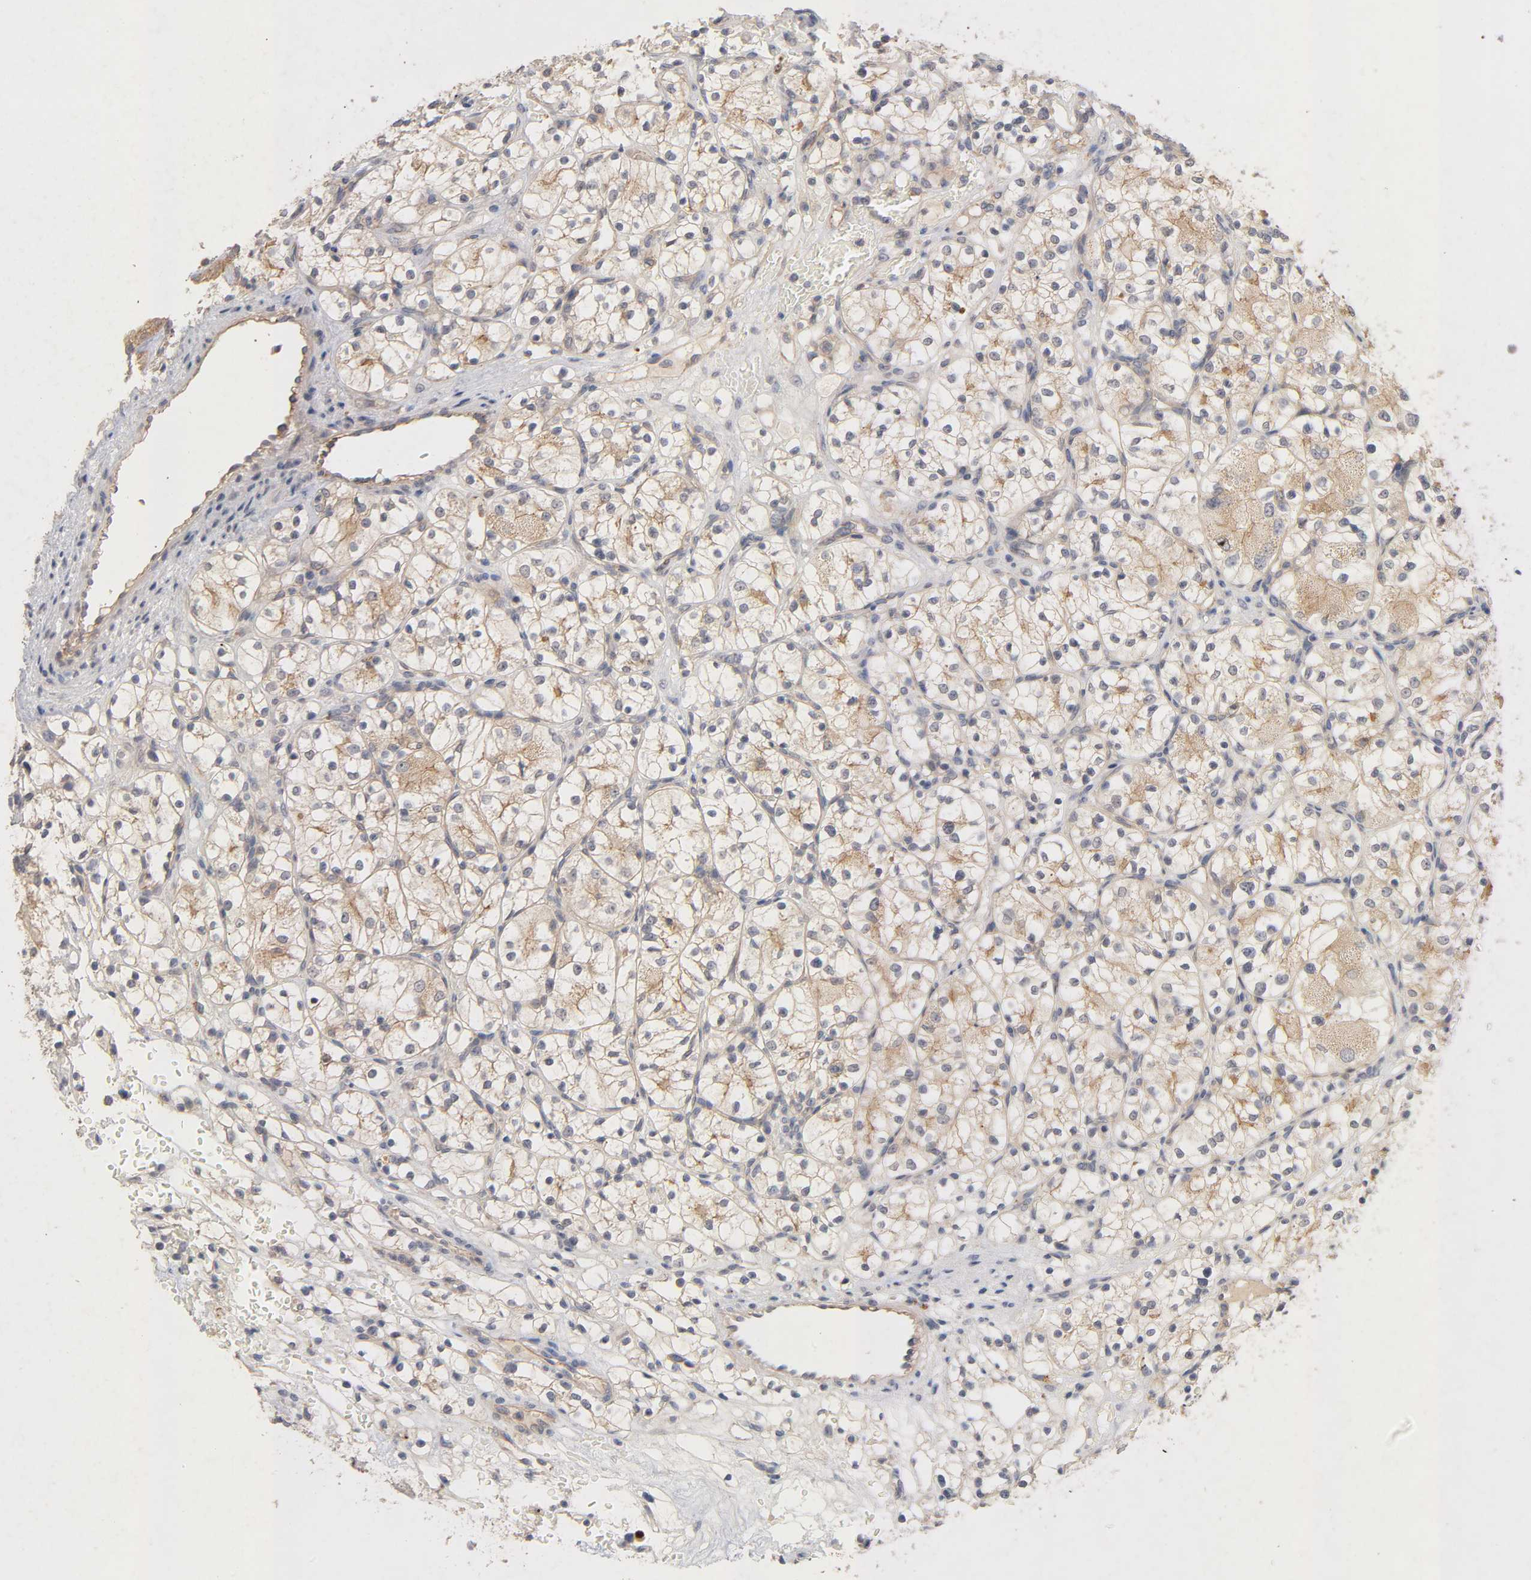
{"staining": {"intensity": "moderate", "quantity": ">75%", "location": "cytoplasmic/membranous"}, "tissue": "renal cancer", "cell_type": "Tumor cells", "image_type": "cancer", "snomed": [{"axis": "morphology", "description": "Adenocarcinoma, NOS"}, {"axis": "topography", "description": "Kidney"}], "caption": "Protein expression analysis of human renal cancer (adenocarcinoma) reveals moderate cytoplasmic/membranous expression in about >75% of tumor cells. (DAB = brown stain, brightfield microscopy at high magnification).", "gene": "PDZD11", "patient": {"sex": "female", "age": 60}}